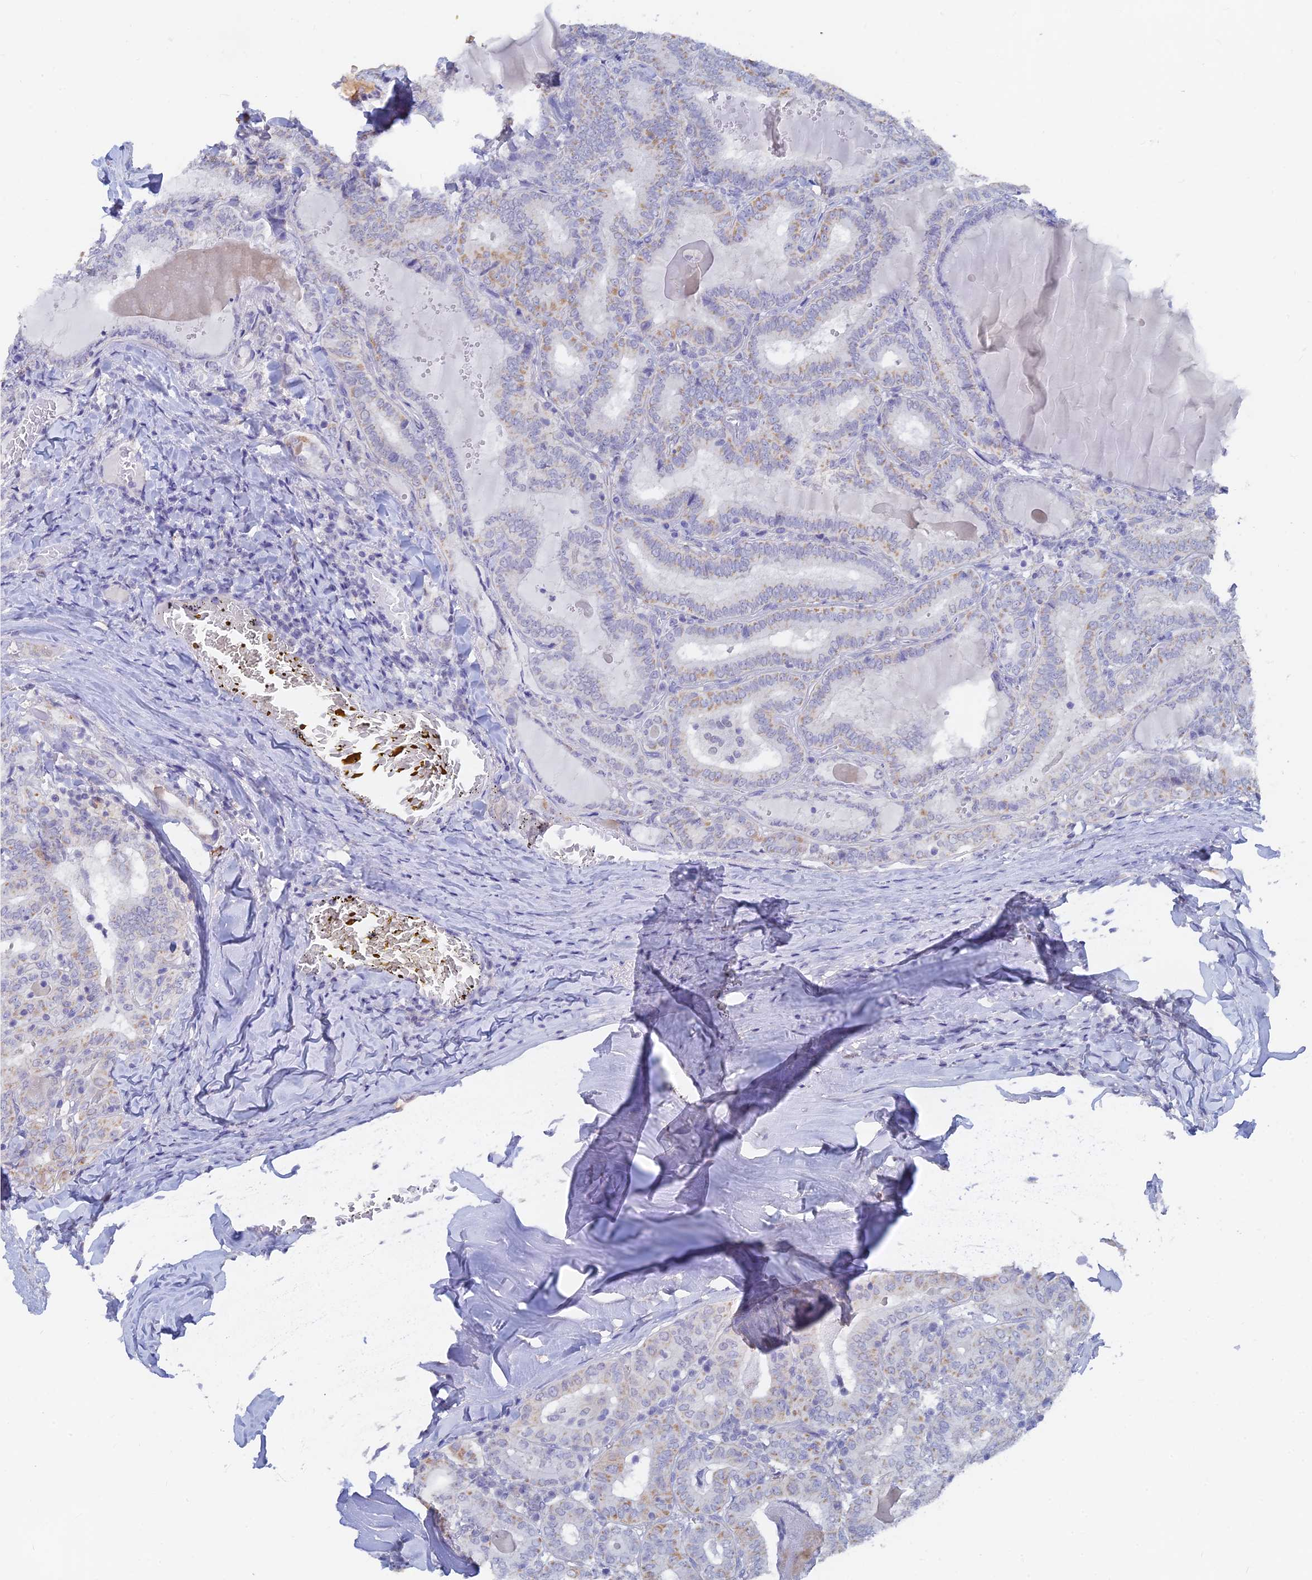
{"staining": {"intensity": "weak", "quantity": "<25%", "location": "cytoplasmic/membranous"}, "tissue": "thyroid cancer", "cell_type": "Tumor cells", "image_type": "cancer", "snomed": [{"axis": "morphology", "description": "Papillary adenocarcinoma, NOS"}, {"axis": "topography", "description": "Thyroid gland"}], "caption": "Immunohistochemical staining of human thyroid cancer (papillary adenocarcinoma) reveals no significant positivity in tumor cells.", "gene": "LRIF1", "patient": {"sex": "female", "age": 72}}